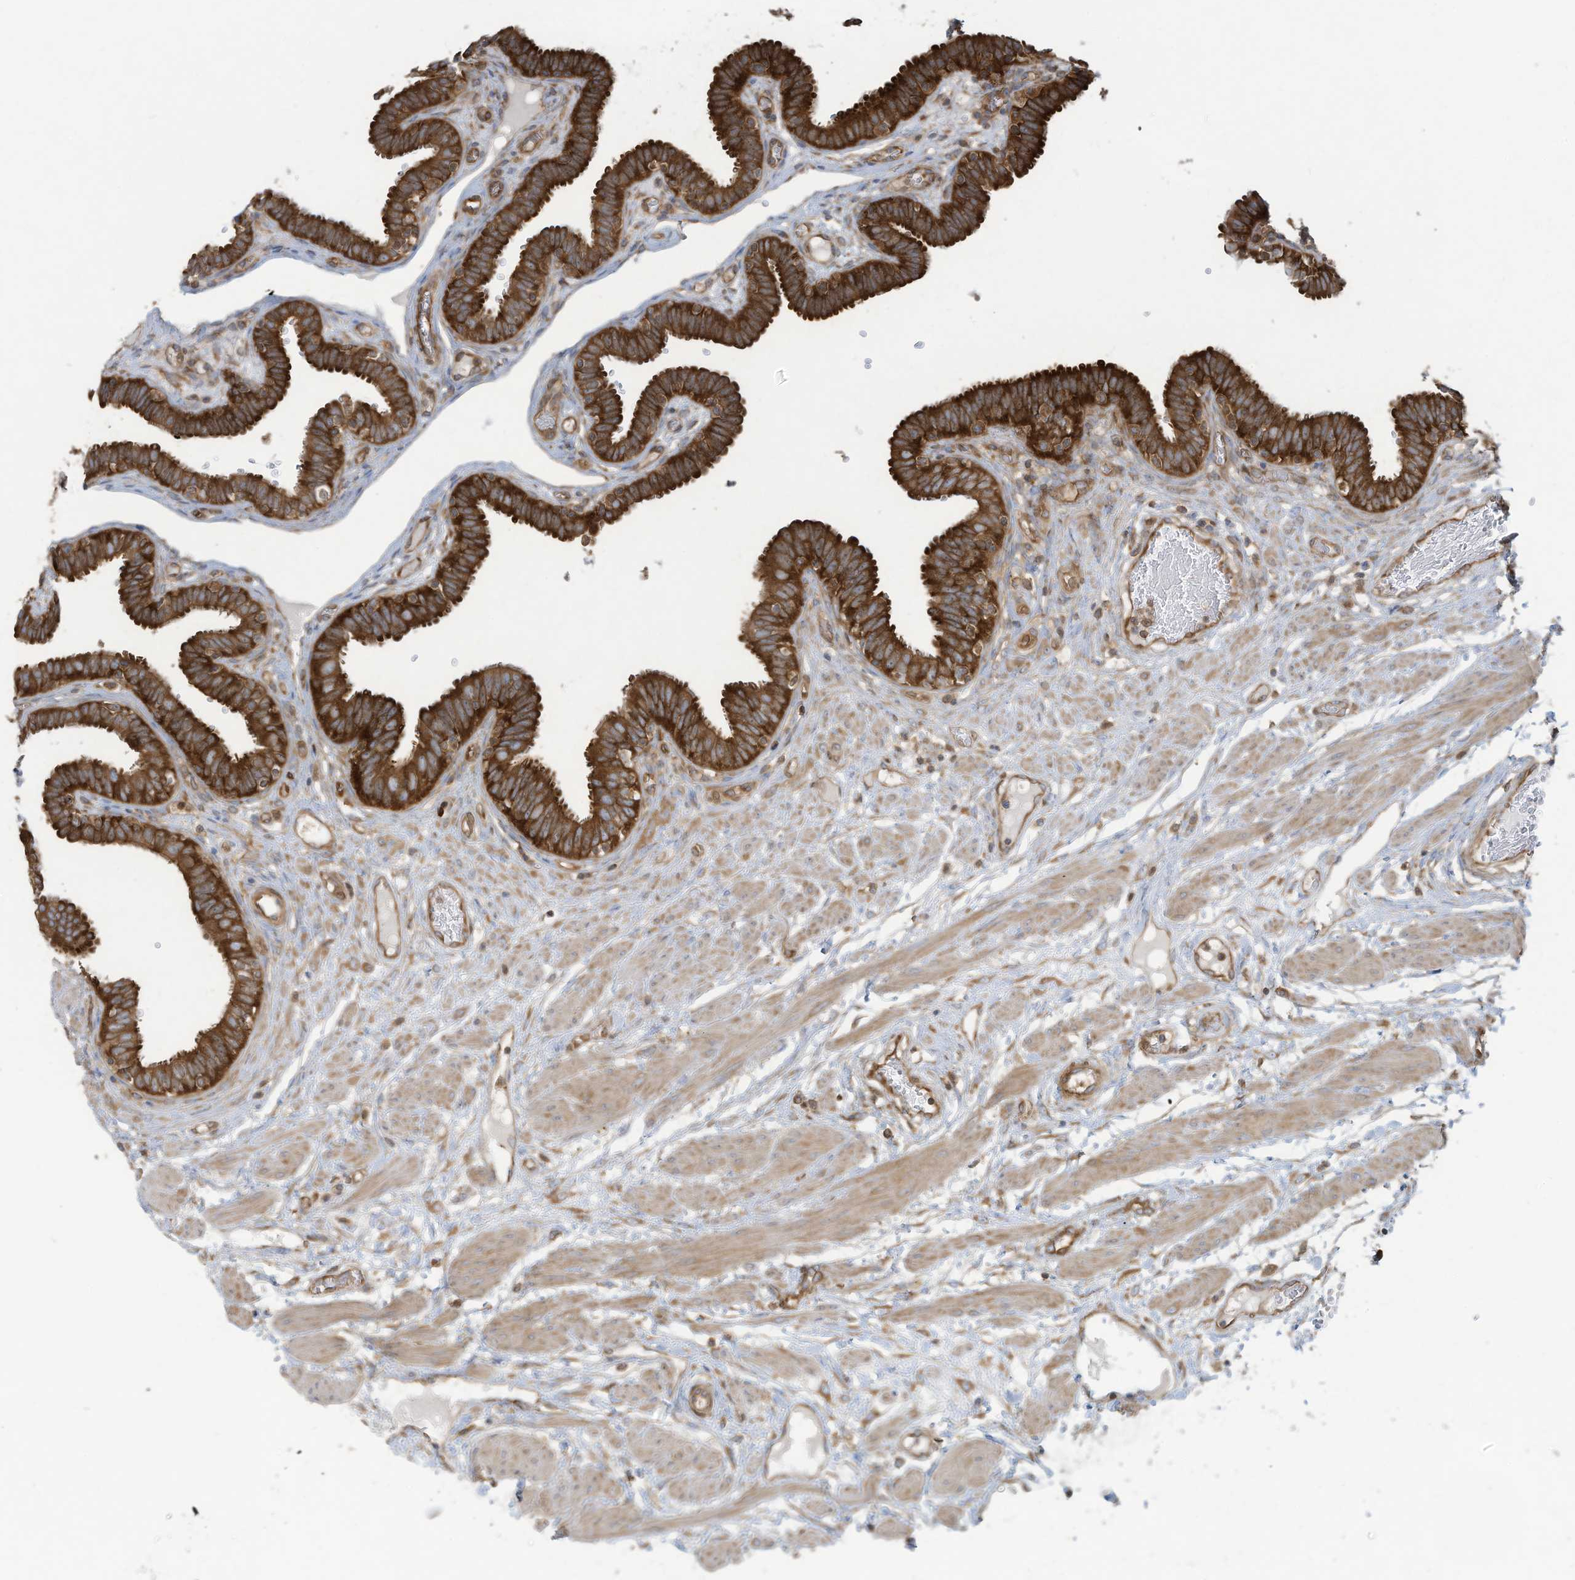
{"staining": {"intensity": "strong", "quantity": ">75%", "location": "cytoplasmic/membranous"}, "tissue": "fallopian tube", "cell_type": "Glandular cells", "image_type": "normal", "snomed": [{"axis": "morphology", "description": "Normal tissue, NOS"}, {"axis": "topography", "description": "Fallopian tube"}, {"axis": "topography", "description": "Placenta"}], "caption": "Immunohistochemistry (IHC) image of benign fallopian tube: human fallopian tube stained using IHC shows high levels of strong protein expression localized specifically in the cytoplasmic/membranous of glandular cells, appearing as a cytoplasmic/membranous brown color.", "gene": "OLA1", "patient": {"sex": "female", "age": 32}}